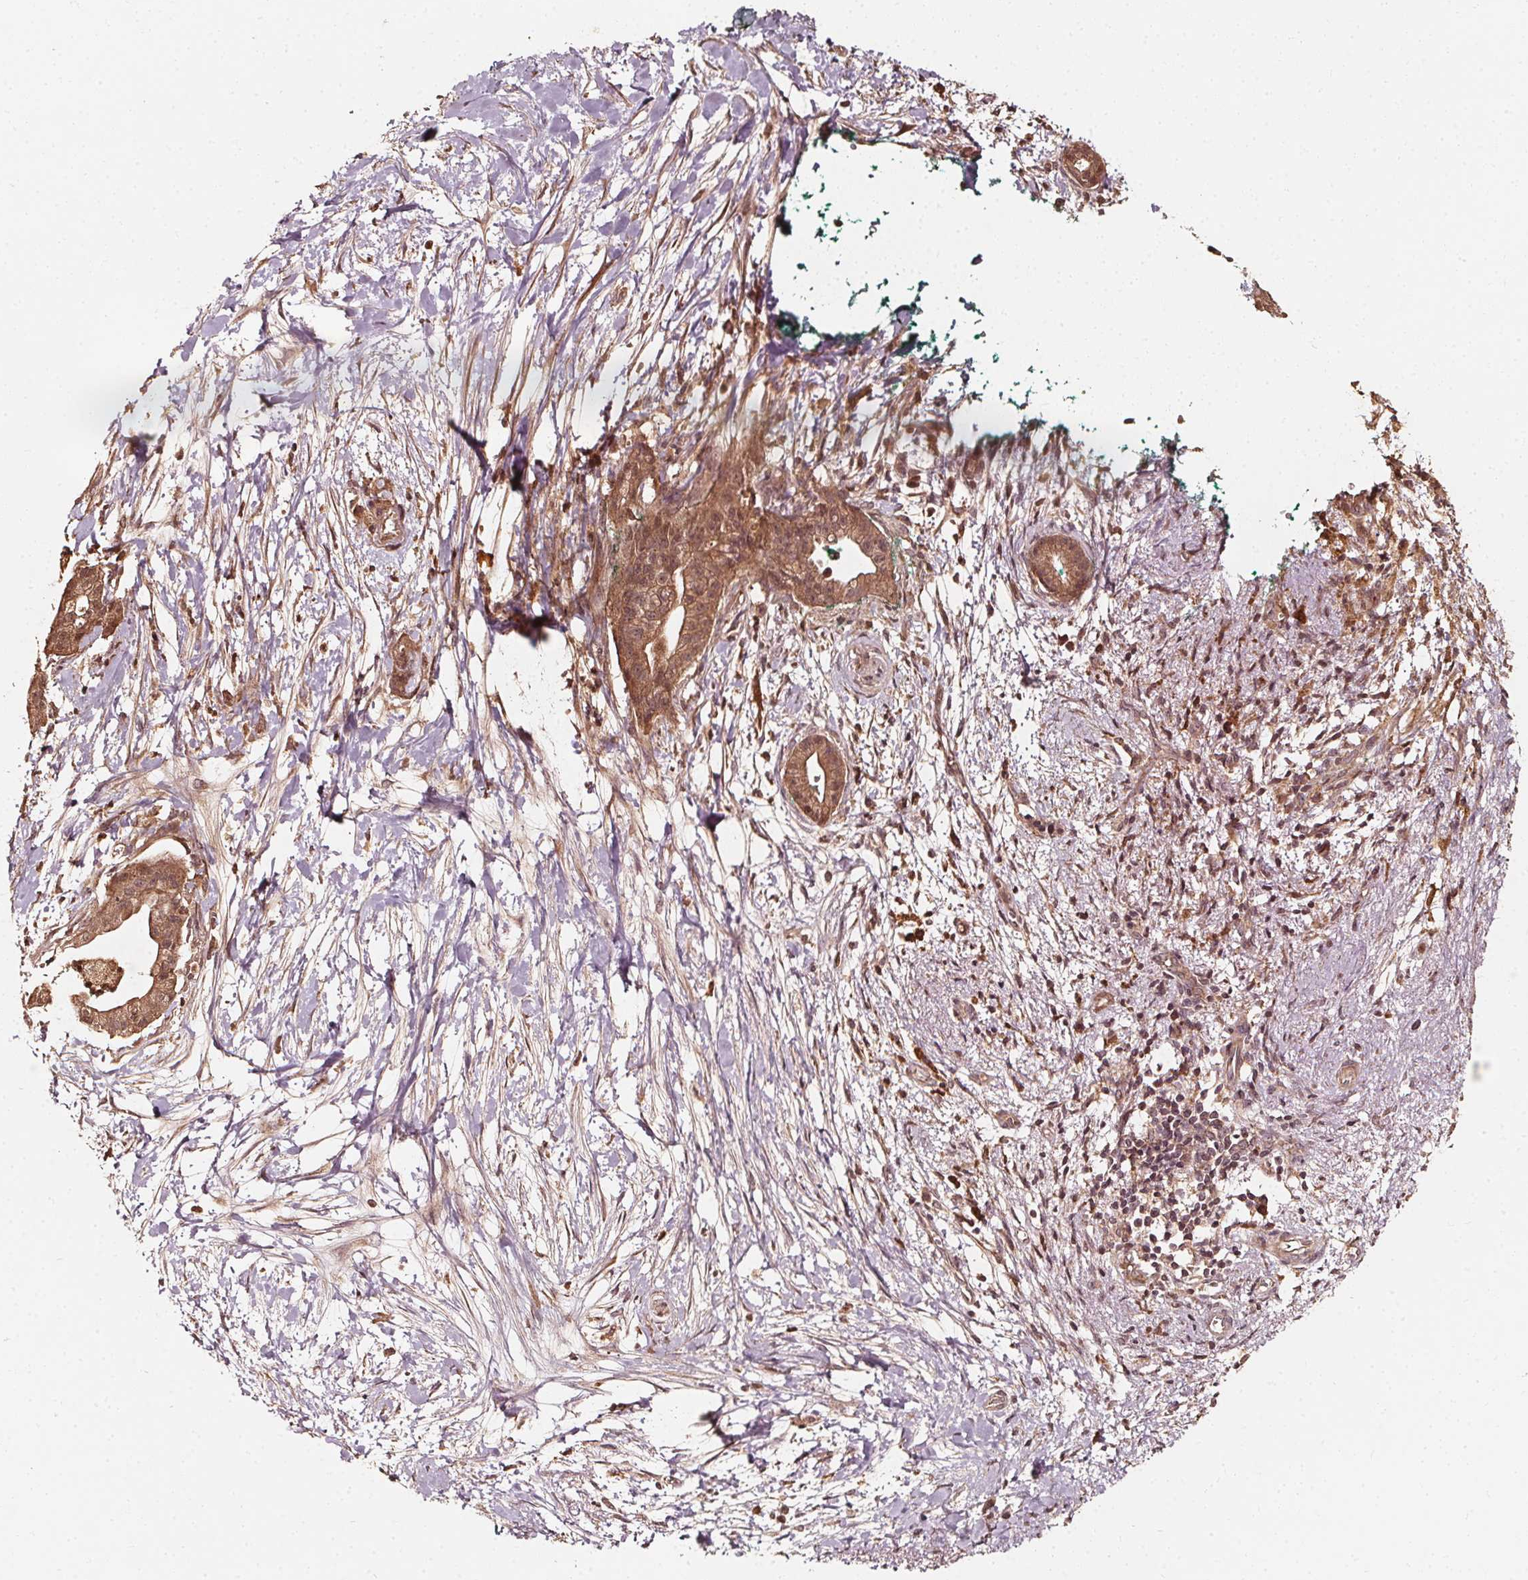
{"staining": {"intensity": "moderate", "quantity": ">75%", "location": "cytoplasmic/membranous,nuclear"}, "tissue": "pancreatic cancer", "cell_type": "Tumor cells", "image_type": "cancer", "snomed": [{"axis": "morphology", "description": "Normal tissue, NOS"}, {"axis": "morphology", "description": "Adenocarcinoma, NOS"}, {"axis": "topography", "description": "Lymph node"}, {"axis": "topography", "description": "Pancreas"}], "caption": "Immunohistochemical staining of pancreatic adenocarcinoma displays moderate cytoplasmic/membranous and nuclear protein positivity in approximately >75% of tumor cells.", "gene": "NPC1", "patient": {"sex": "female", "age": 58}}